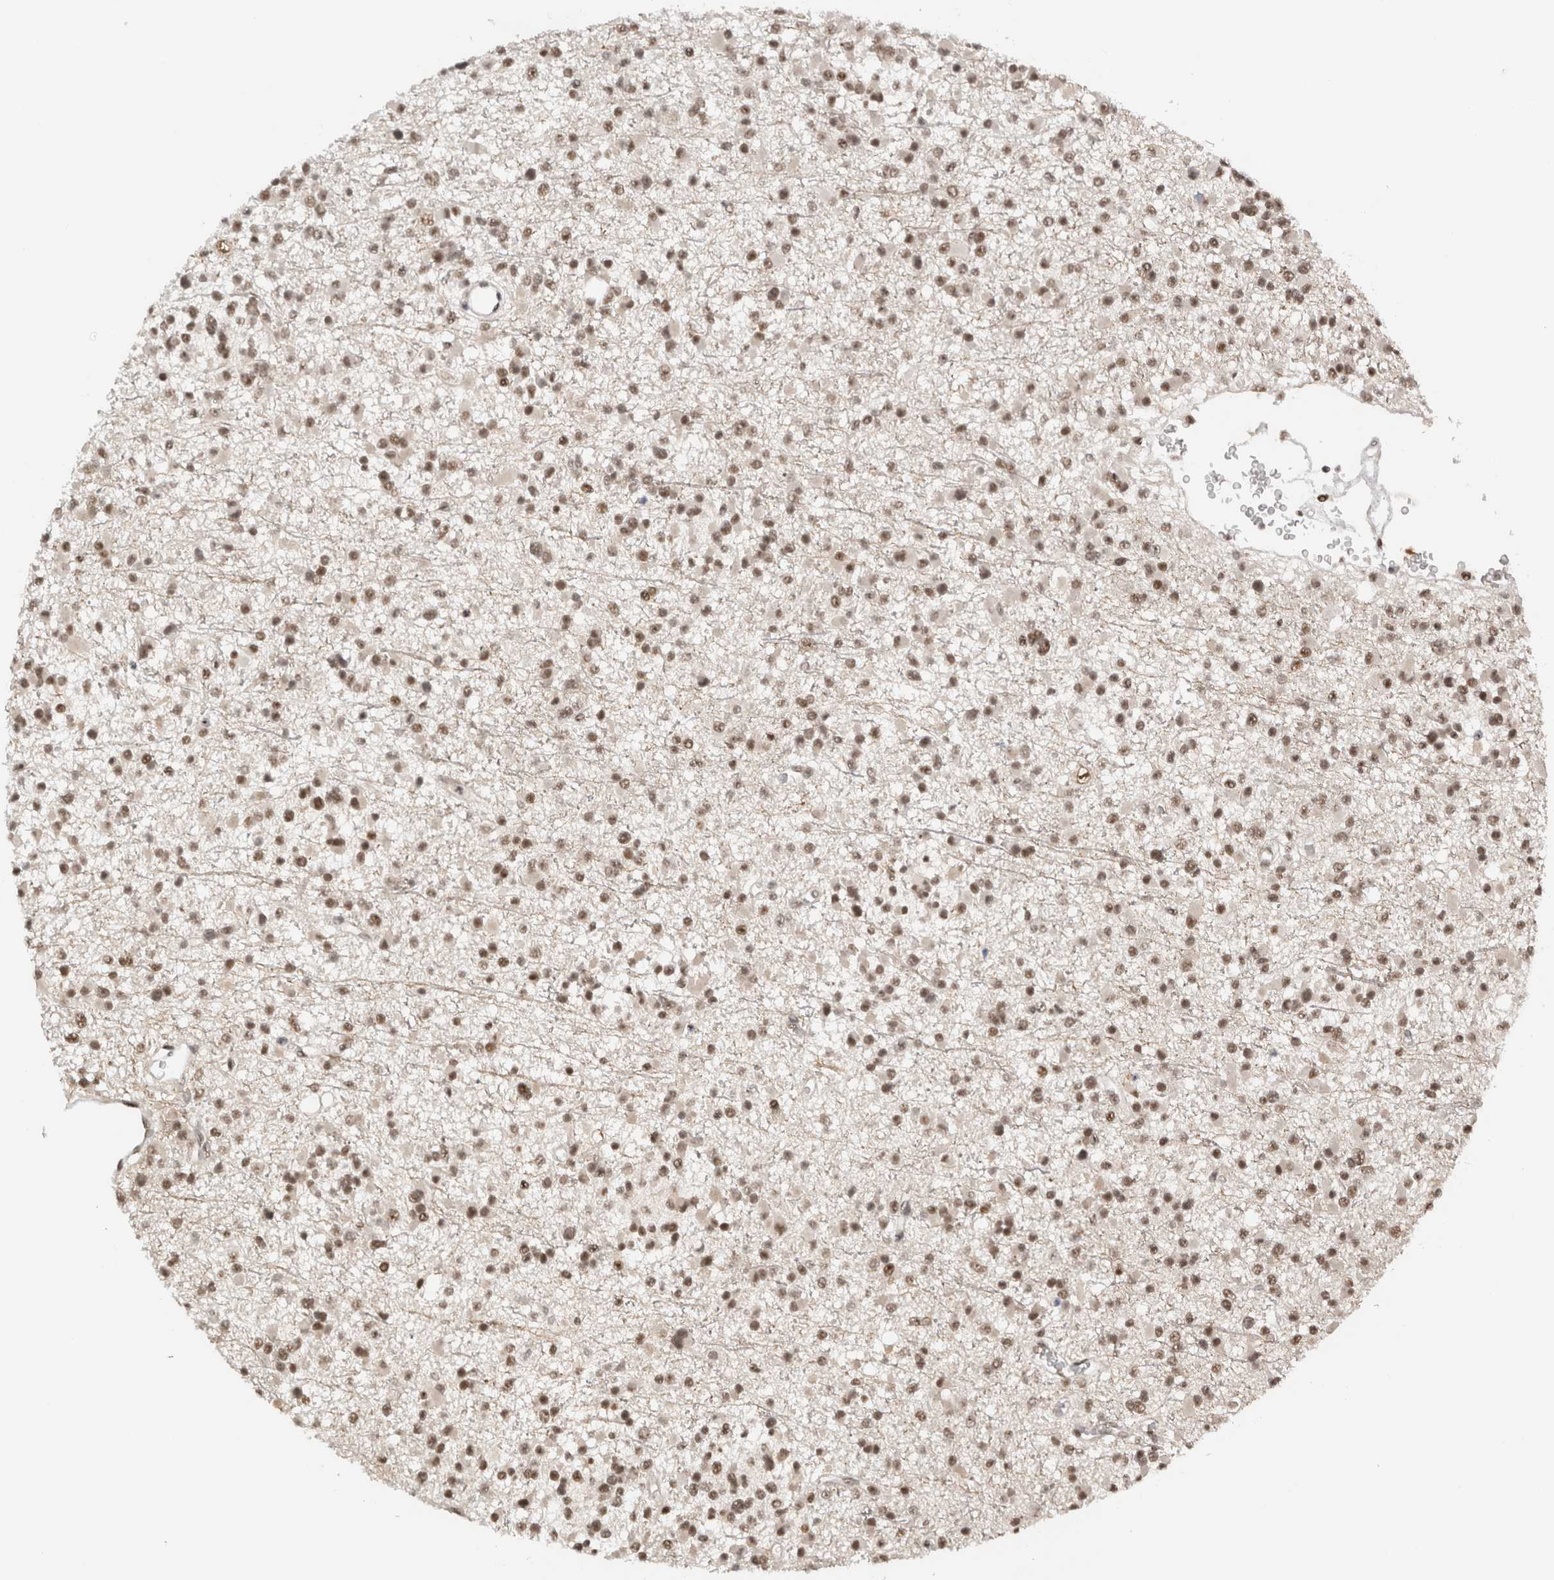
{"staining": {"intensity": "weak", "quantity": ">75%", "location": "nuclear"}, "tissue": "glioma", "cell_type": "Tumor cells", "image_type": "cancer", "snomed": [{"axis": "morphology", "description": "Glioma, malignant, Low grade"}, {"axis": "topography", "description": "Brain"}], "caption": "This is an image of IHC staining of low-grade glioma (malignant), which shows weak positivity in the nuclear of tumor cells.", "gene": "EBNA1BP2", "patient": {"sex": "female", "age": 22}}